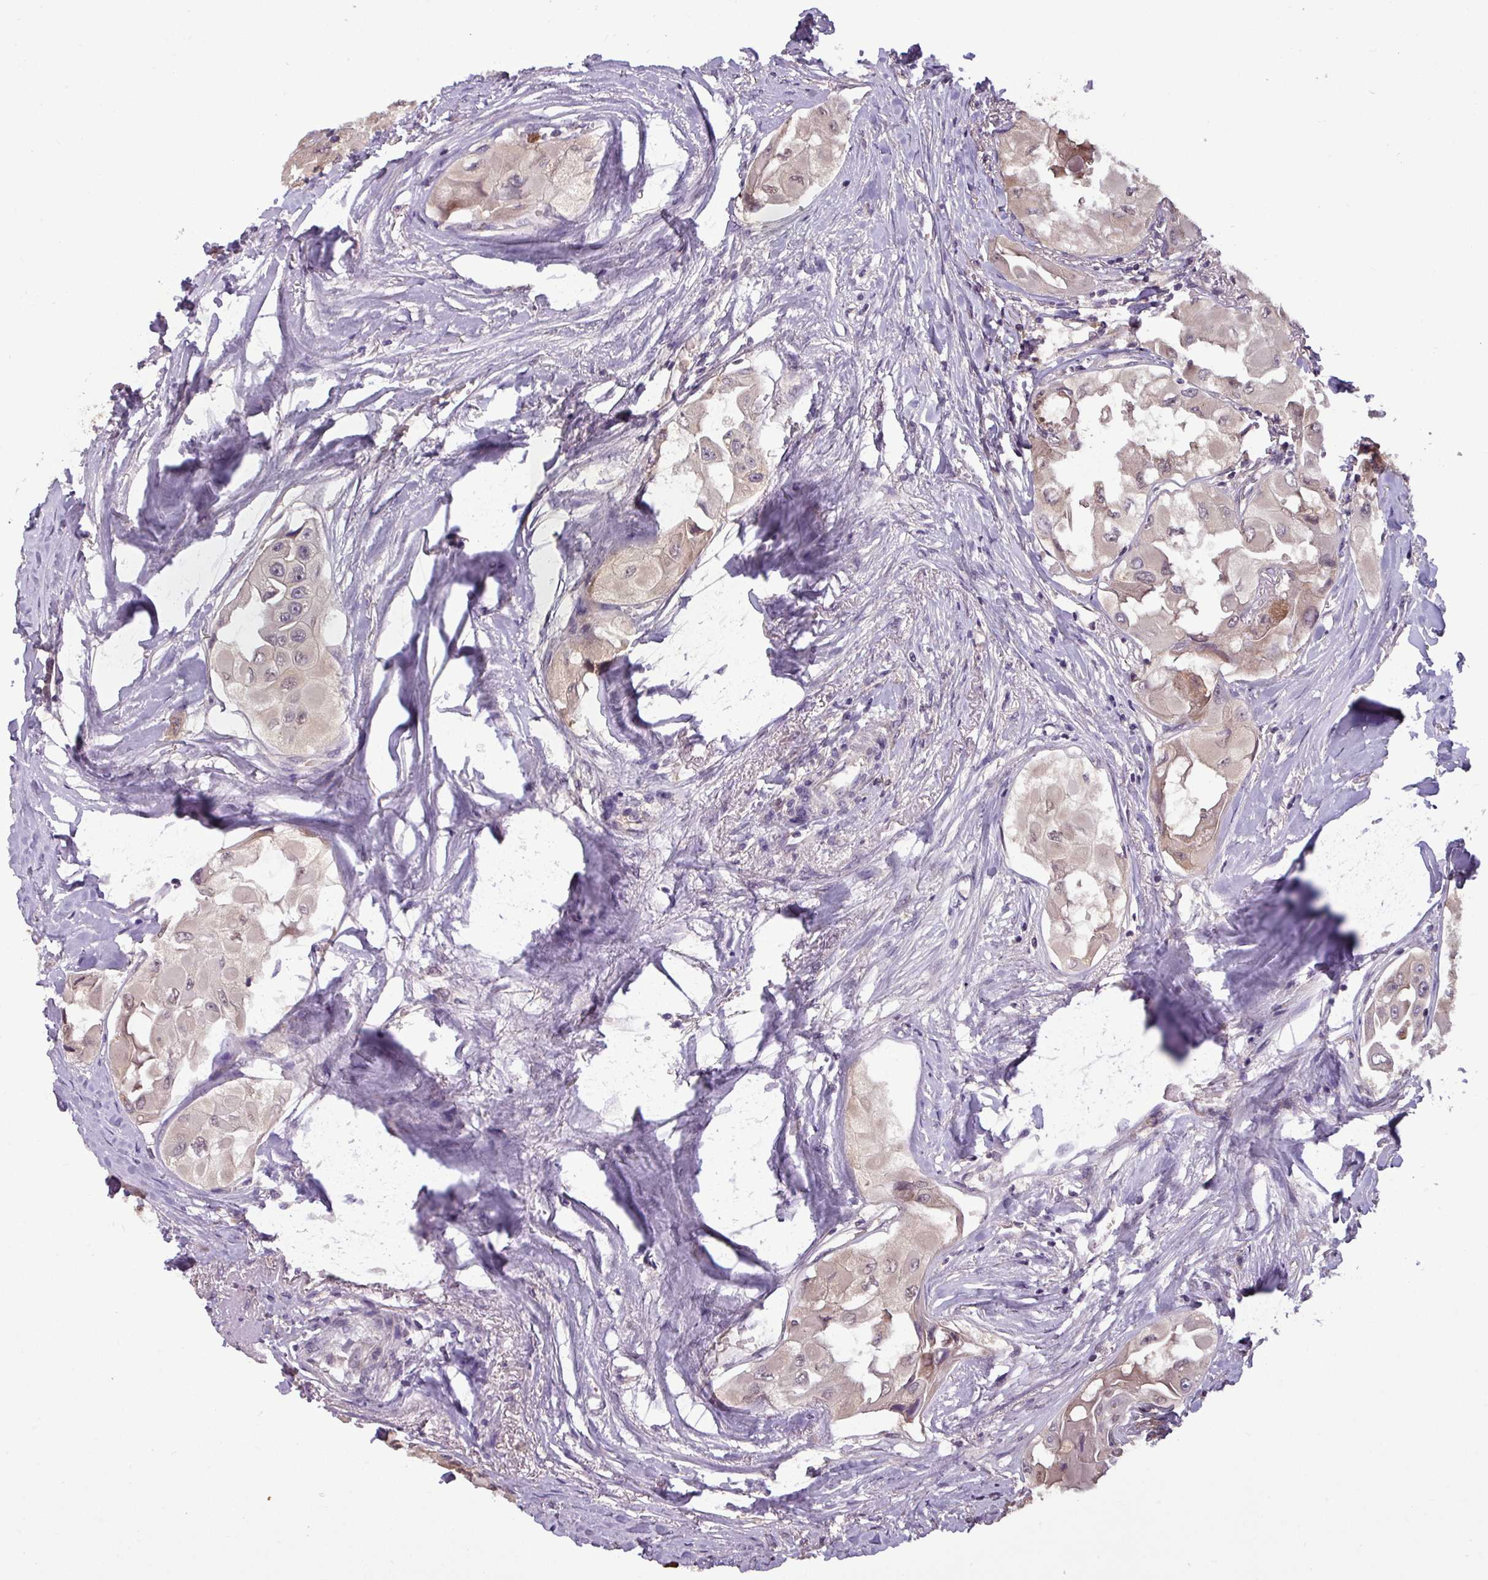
{"staining": {"intensity": "weak", "quantity": "<25%", "location": "nuclear"}, "tissue": "thyroid cancer", "cell_type": "Tumor cells", "image_type": "cancer", "snomed": [{"axis": "morphology", "description": "Normal tissue, NOS"}, {"axis": "morphology", "description": "Papillary adenocarcinoma, NOS"}, {"axis": "topography", "description": "Thyroid gland"}], "caption": "This image is of thyroid cancer (papillary adenocarcinoma) stained with immunohistochemistry (IHC) to label a protein in brown with the nuclei are counter-stained blue. There is no positivity in tumor cells.", "gene": "NOB1", "patient": {"sex": "female", "age": 59}}